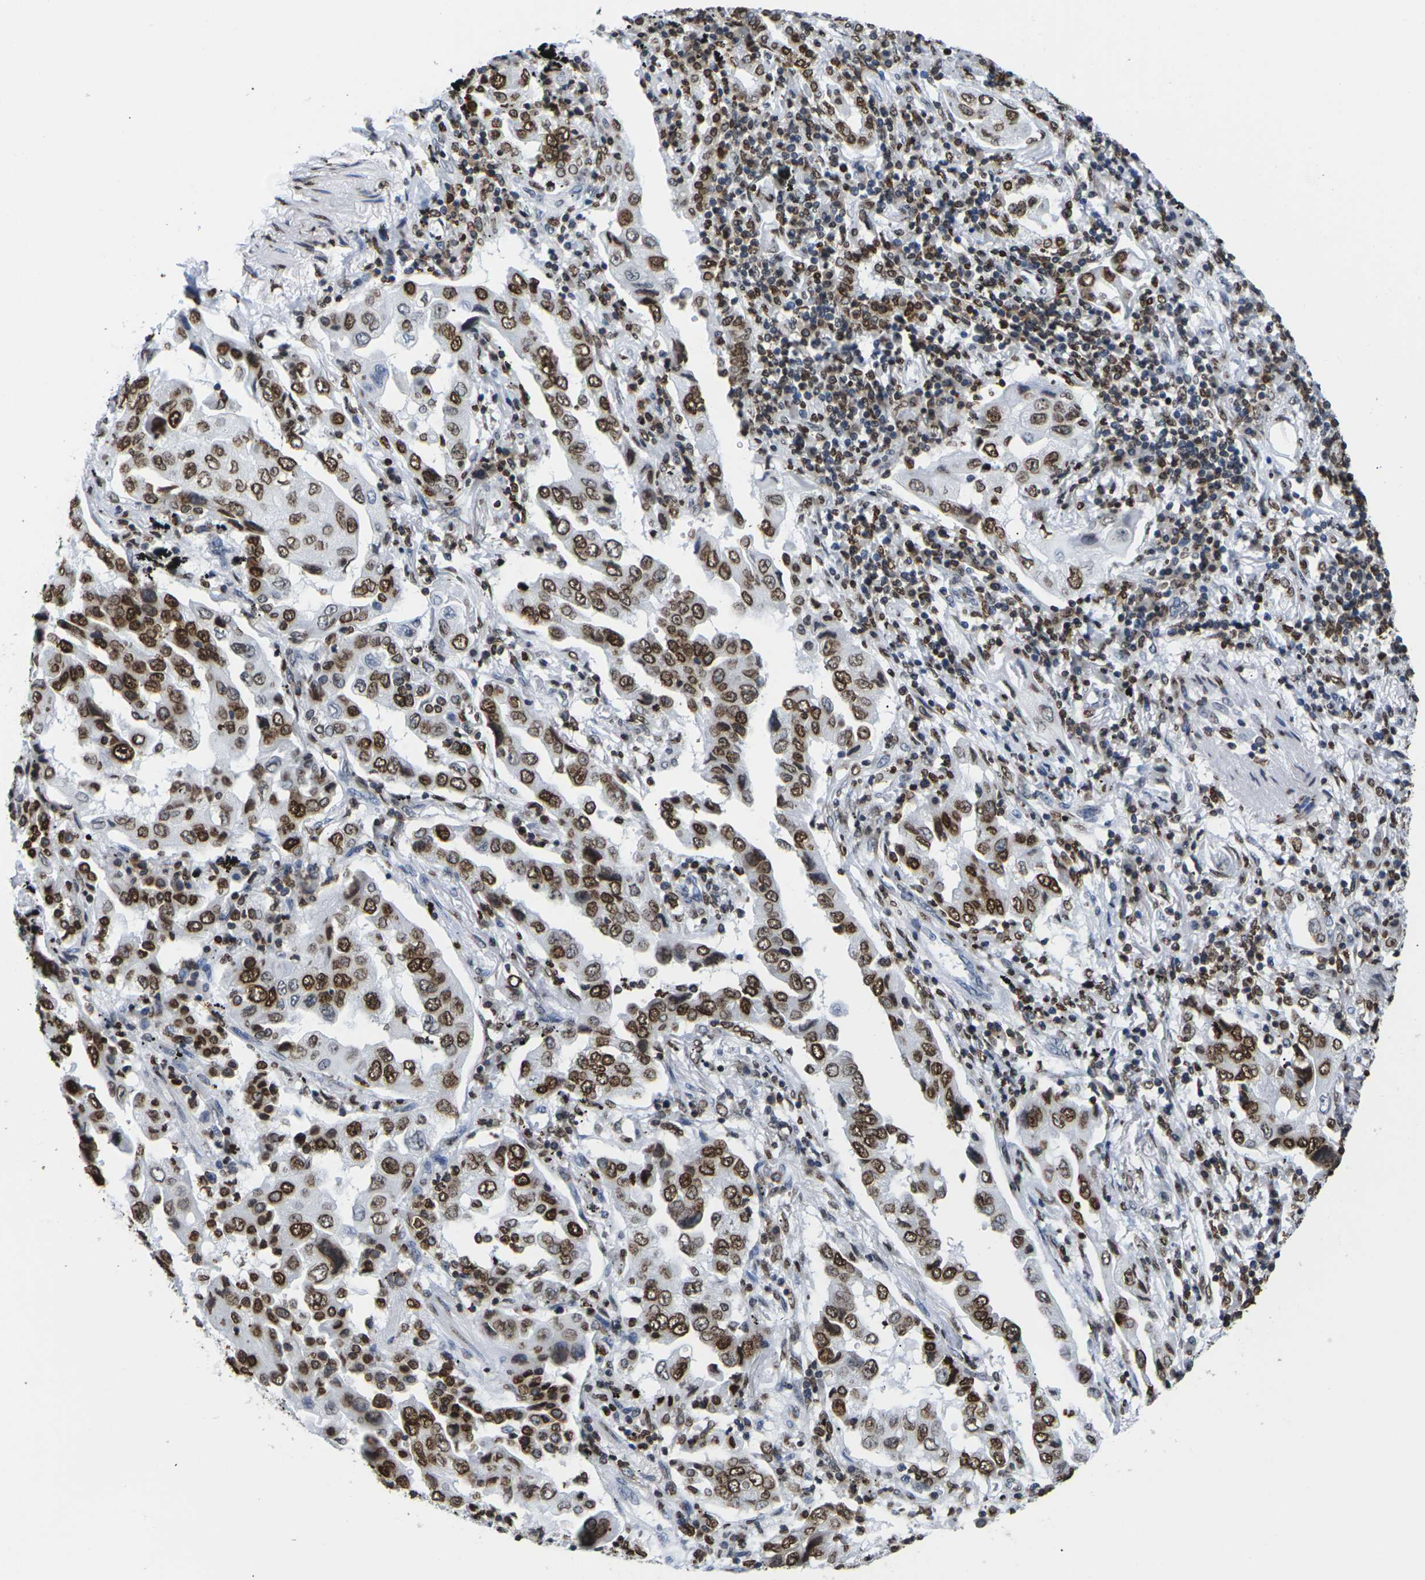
{"staining": {"intensity": "strong", "quantity": ">75%", "location": "cytoplasmic/membranous,nuclear"}, "tissue": "lung cancer", "cell_type": "Tumor cells", "image_type": "cancer", "snomed": [{"axis": "morphology", "description": "Adenocarcinoma, NOS"}, {"axis": "topography", "description": "Lung"}], "caption": "Strong cytoplasmic/membranous and nuclear positivity for a protein is seen in about >75% of tumor cells of lung cancer using immunohistochemistry.", "gene": "H2AC21", "patient": {"sex": "female", "age": 65}}